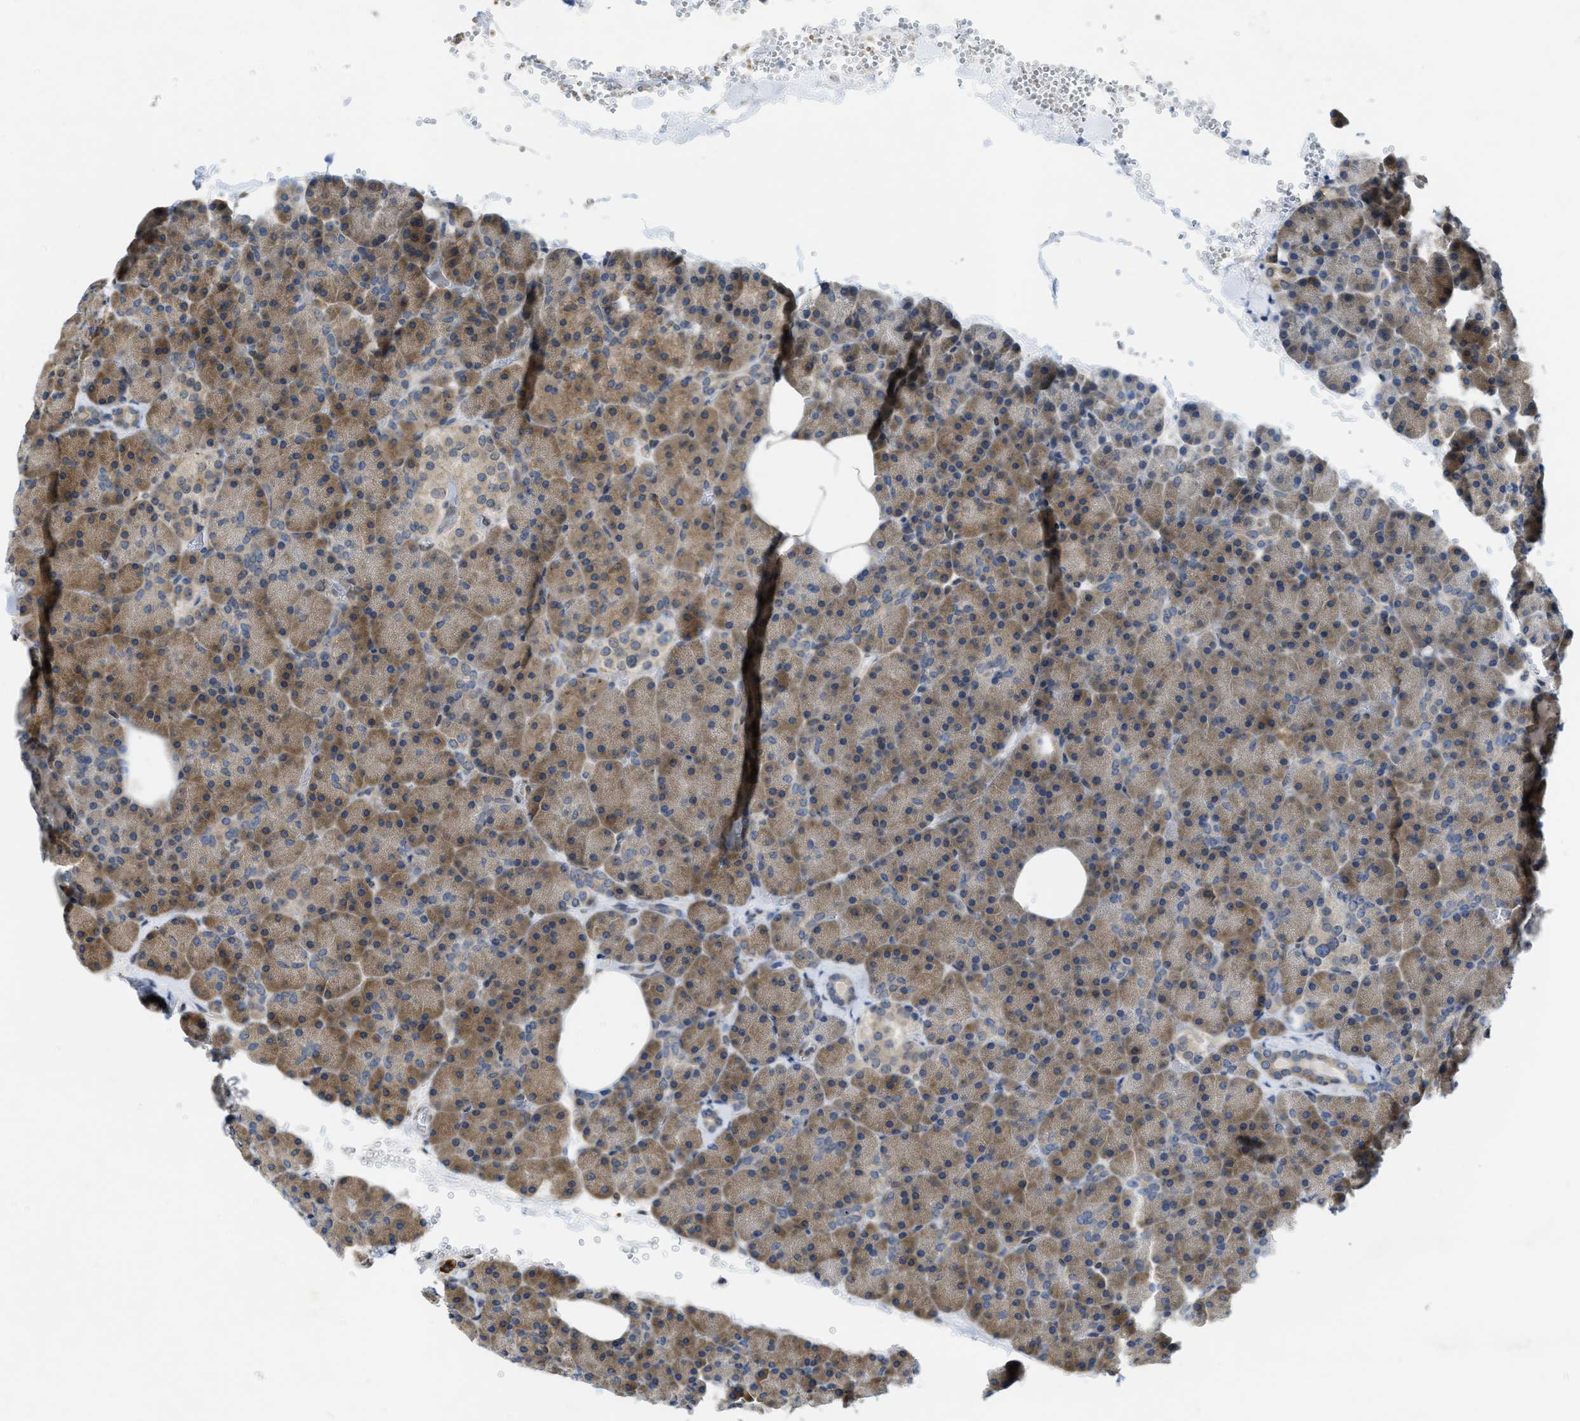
{"staining": {"intensity": "moderate", "quantity": "25%-75%", "location": "cytoplasmic/membranous"}, "tissue": "pancreas", "cell_type": "Exocrine glandular cells", "image_type": "normal", "snomed": [{"axis": "morphology", "description": "Normal tissue, NOS"}, {"axis": "topography", "description": "Pancreas"}], "caption": "Exocrine glandular cells exhibit medium levels of moderate cytoplasmic/membranous positivity in approximately 25%-75% of cells in benign human pancreas. The protein is stained brown, and the nuclei are stained in blue (DAB IHC with brightfield microscopy, high magnification).", "gene": "EIF2AK3", "patient": {"sex": "female", "age": 35}}